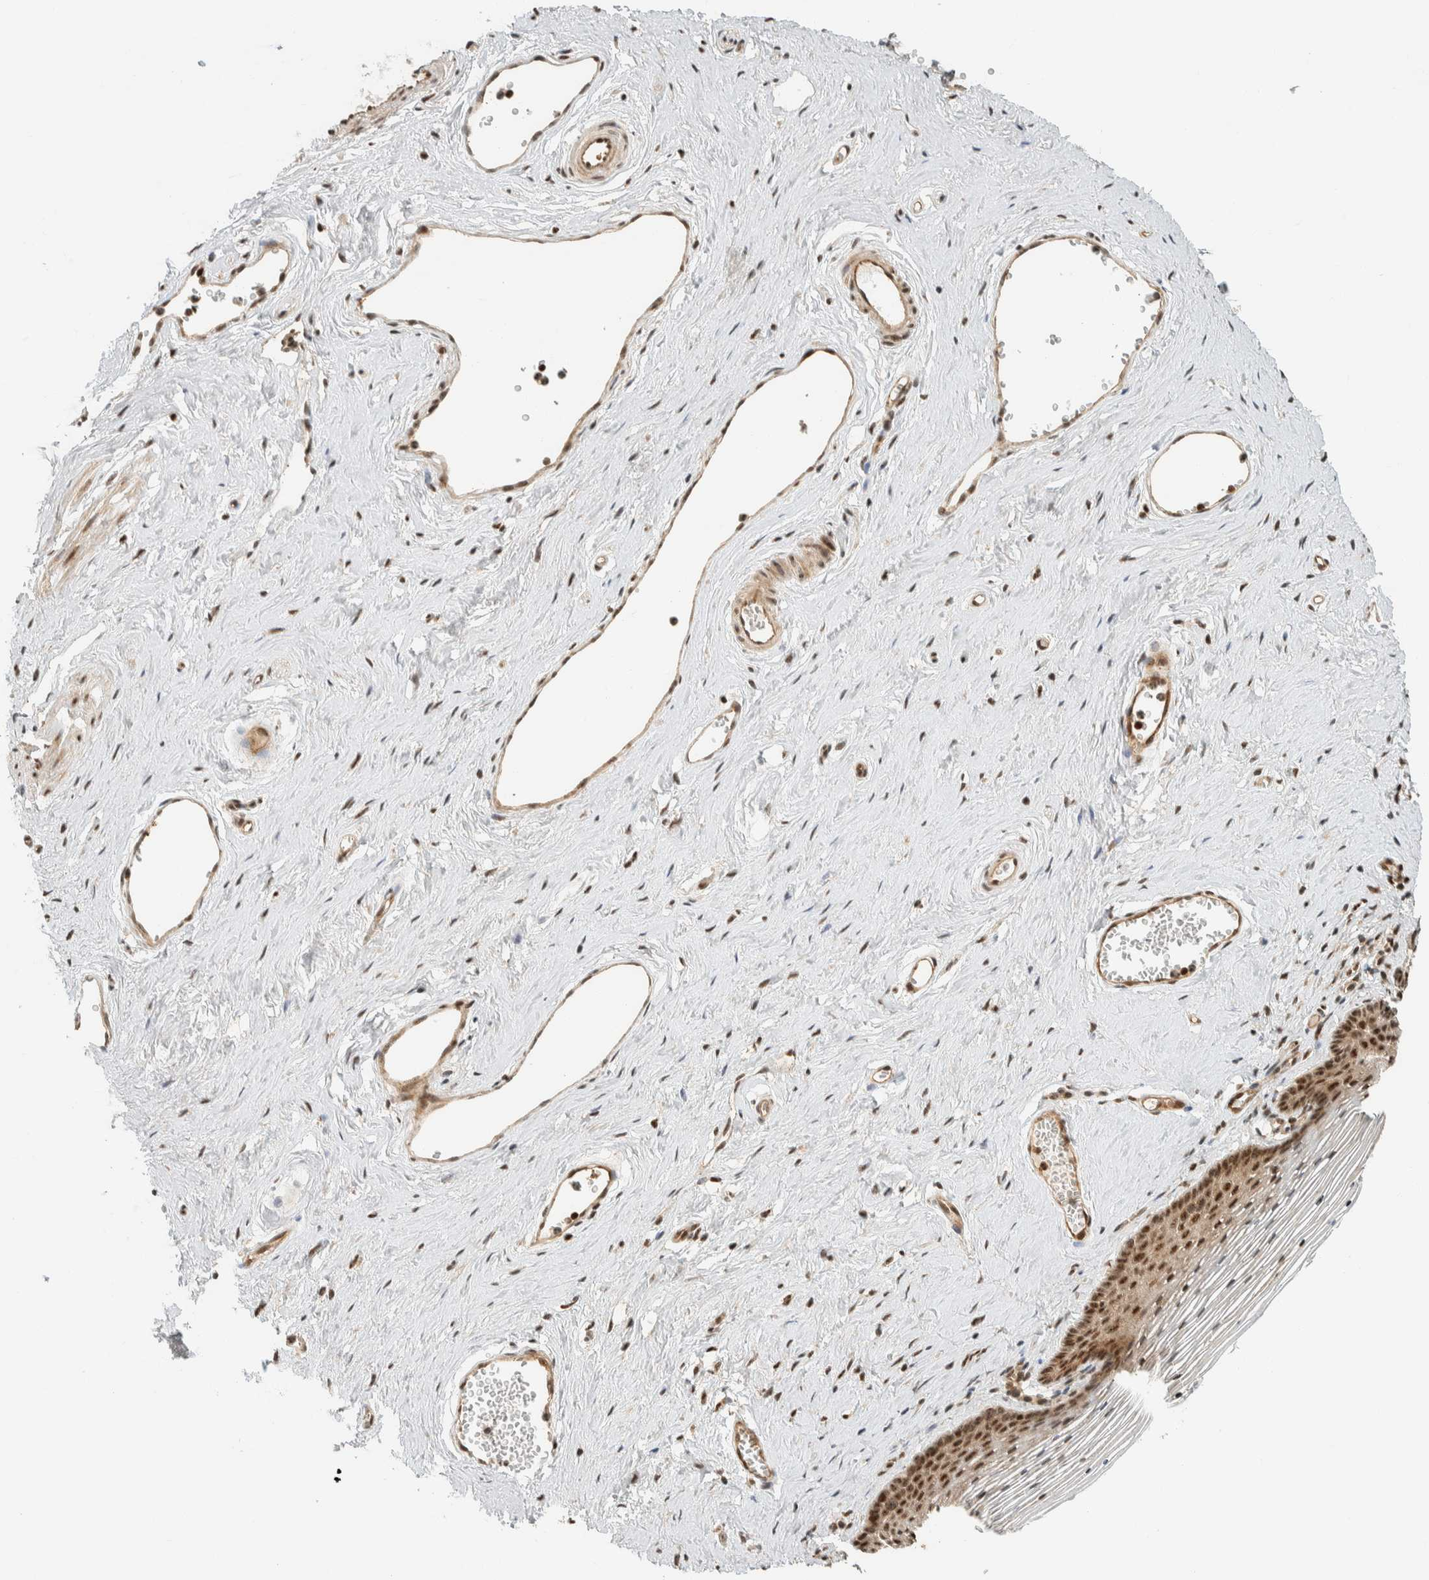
{"staining": {"intensity": "strong", "quantity": ">75%", "location": "nuclear"}, "tissue": "vagina", "cell_type": "Squamous epithelial cells", "image_type": "normal", "snomed": [{"axis": "morphology", "description": "Normal tissue, NOS"}, {"axis": "topography", "description": "Vagina"}], "caption": "Vagina stained for a protein (brown) reveals strong nuclear positive staining in about >75% of squamous epithelial cells.", "gene": "SIK1", "patient": {"sex": "female", "age": 32}}